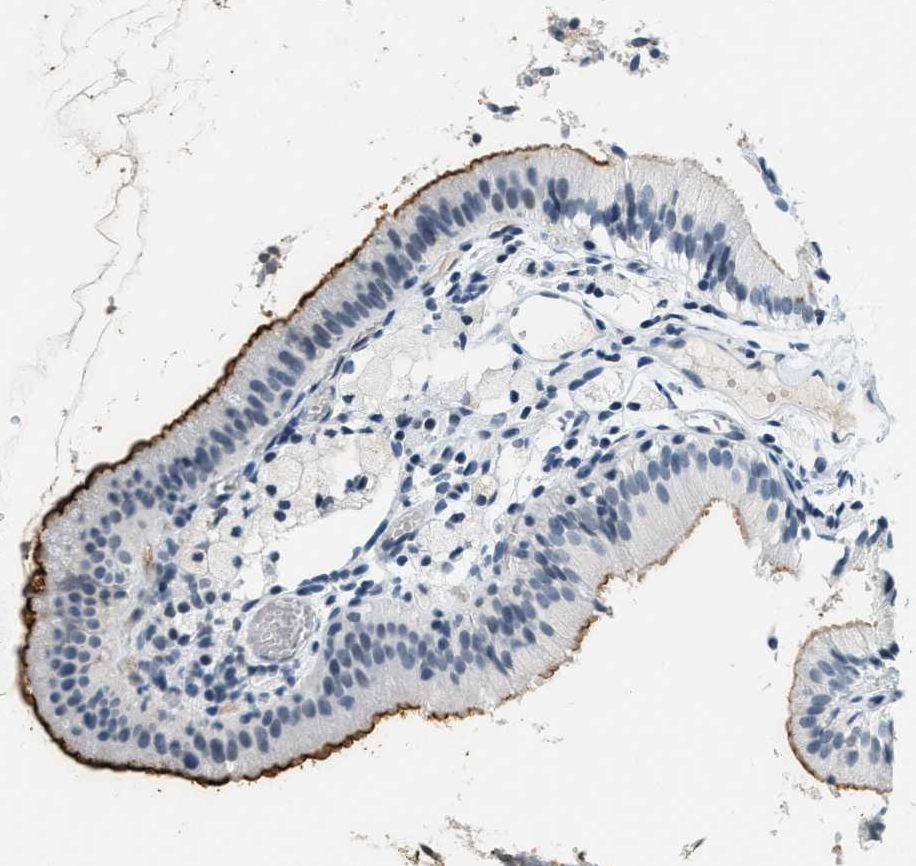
{"staining": {"intensity": "strong", "quantity": "25%-75%", "location": "cytoplasmic/membranous"}, "tissue": "gallbladder", "cell_type": "Glandular cells", "image_type": "normal", "snomed": [{"axis": "morphology", "description": "Normal tissue, NOS"}, {"axis": "topography", "description": "Gallbladder"}], "caption": "Human gallbladder stained for a protein (brown) shows strong cytoplasmic/membranous positive positivity in approximately 25%-75% of glandular cells.", "gene": "CA4", "patient": {"sex": "female", "age": 26}}